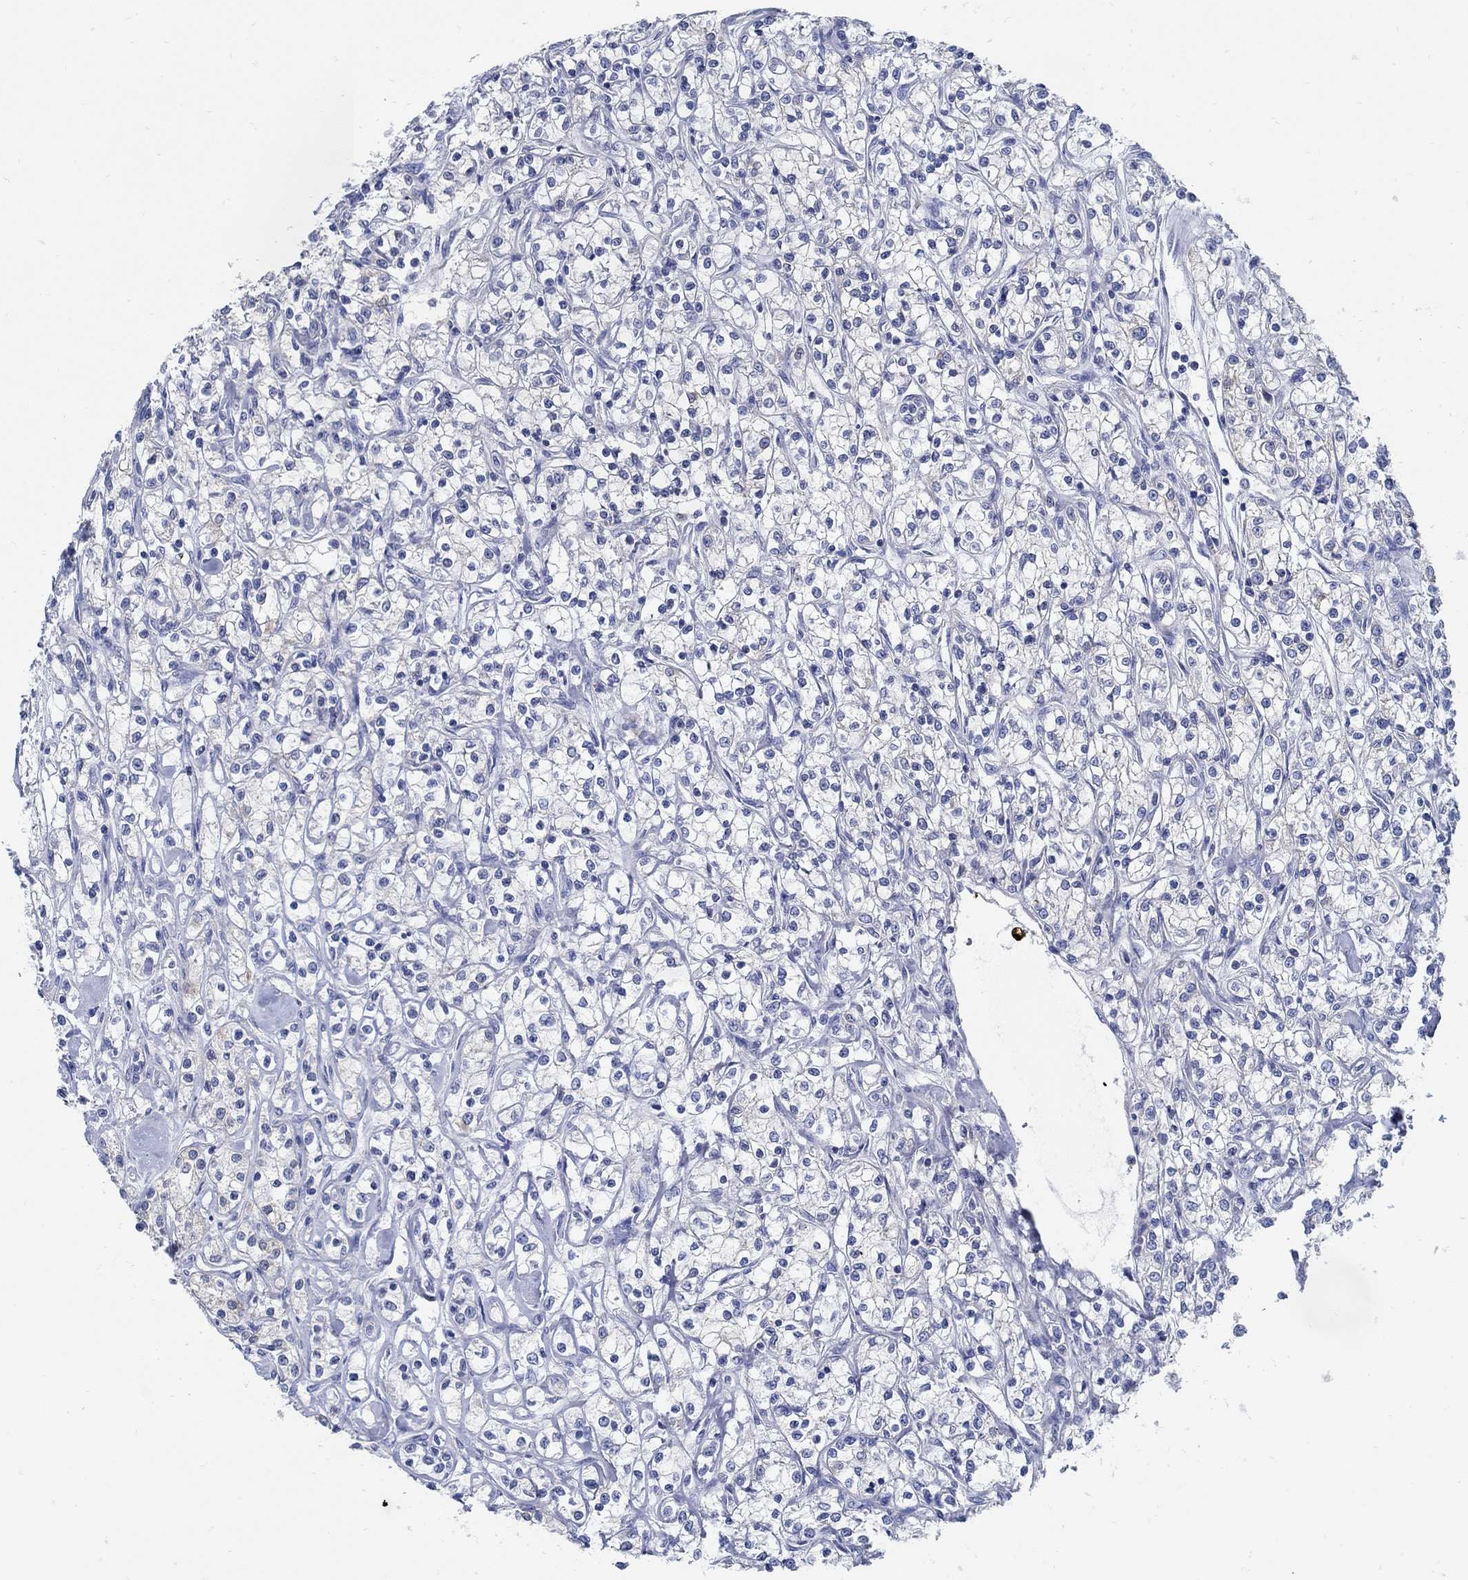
{"staining": {"intensity": "weak", "quantity": "<25%", "location": "cytoplasmic/membranous"}, "tissue": "renal cancer", "cell_type": "Tumor cells", "image_type": "cancer", "snomed": [{"axis": "morphology", "description": "Adenocarcinoma, NOS"}, {"axis": "topography", "description": "Kidney"}], "caption": "Immunohistochemistry (IHC) photomicrograph of human adenocarcinoma (renal) stained for a protein (brown), which shows no staining in tumor cells. (Brightfield microscopy of DAB immunohistochemistry at high magnification).", "gene": "PCDH11X", "patient": {"sex": "female", "age": 59}}